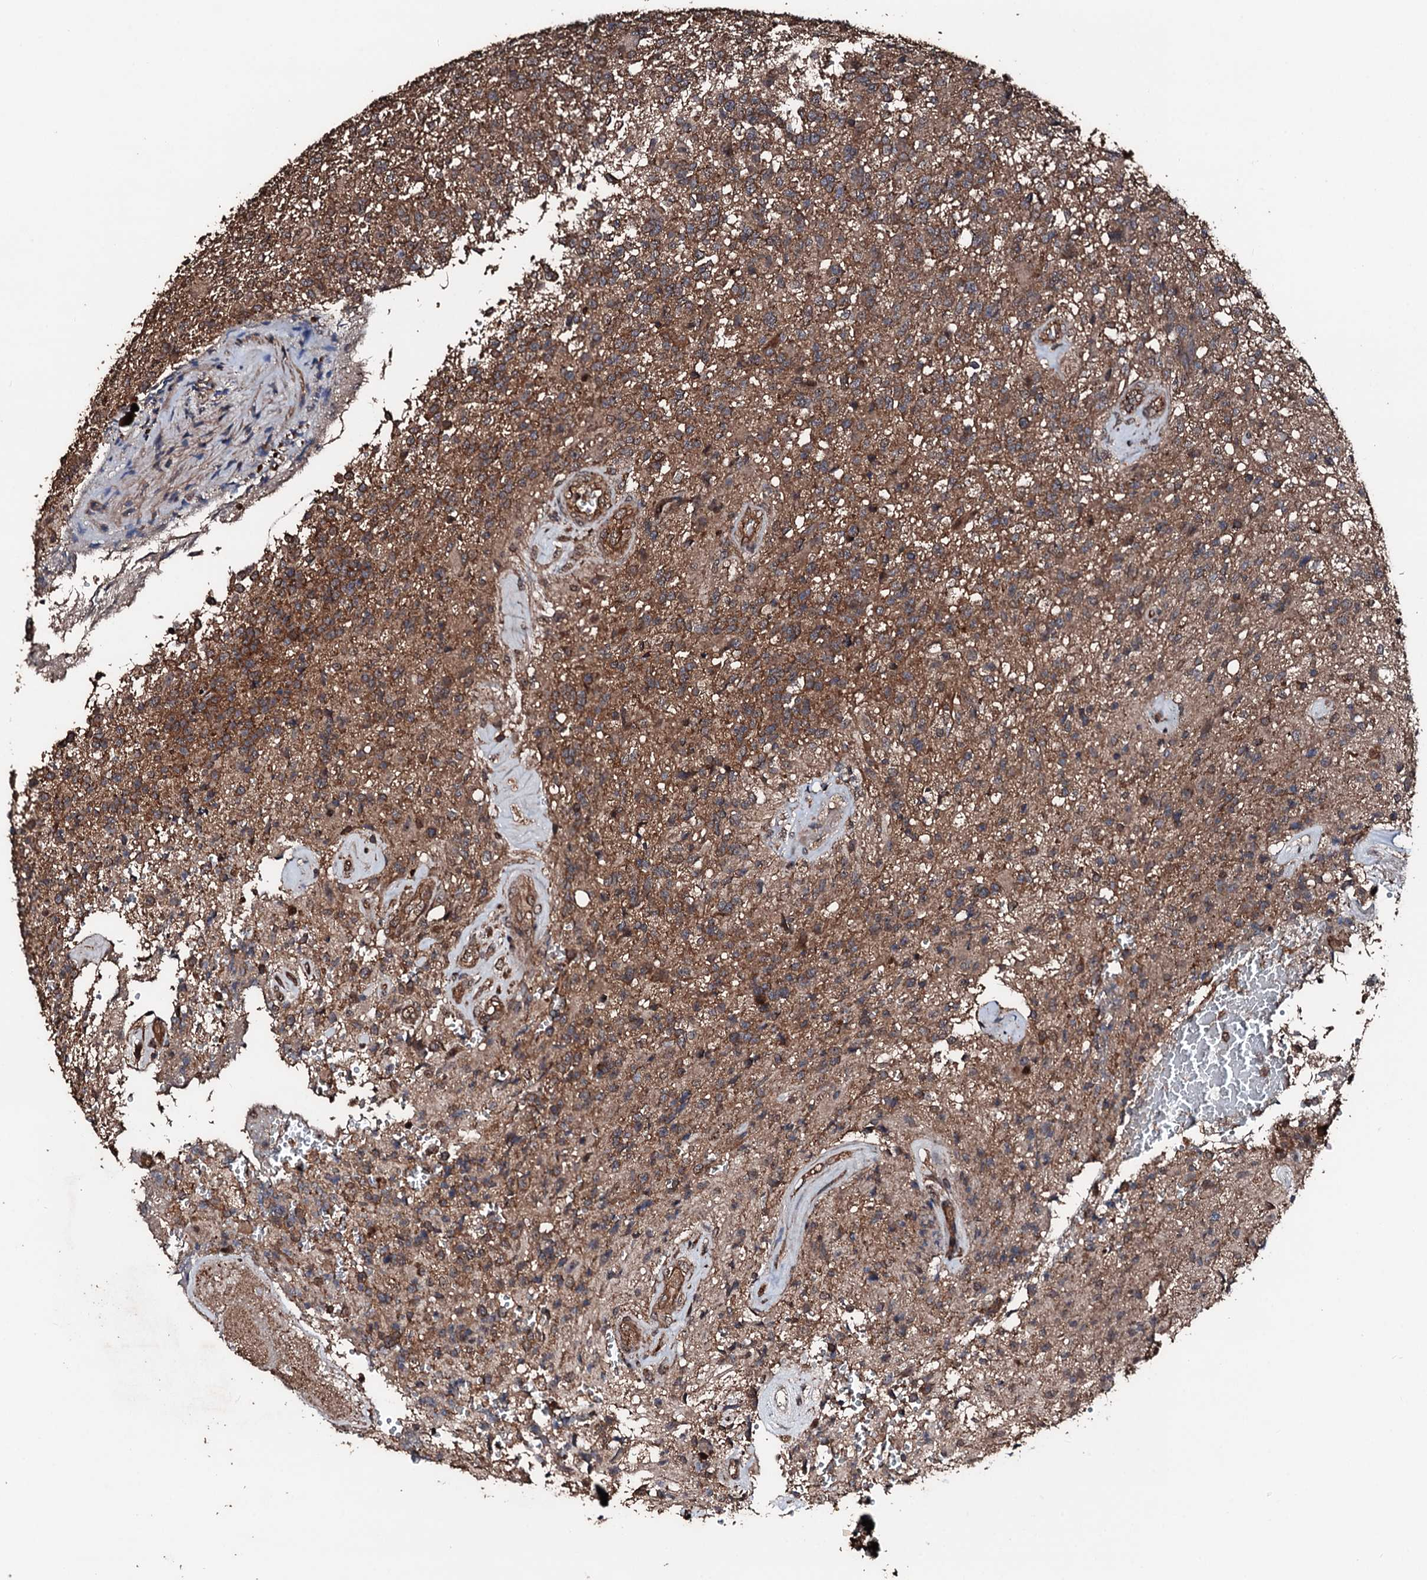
{"staining": {"intensity": "moderate", "quantity": ">75%", "location": "cytoplasmic/membranous"}, "tissue": "glioma", "cell_type": "Tumor cells", "image_type": "cancer", "snomed": [{"axis": "morphology", "description": "Glioma, malignant, High grade"}, {"axis": "topography", "description": "Brain"}], "caption": "A photomicrograph showing moderate cytoplasmic/membranous staining in about >75% of tumor cells in malignant glioma (high-grade), as visualized by brown immunohistochemical staining.", "gene": "KIF18A", "patient": {"sex": "male", "age": 56}}